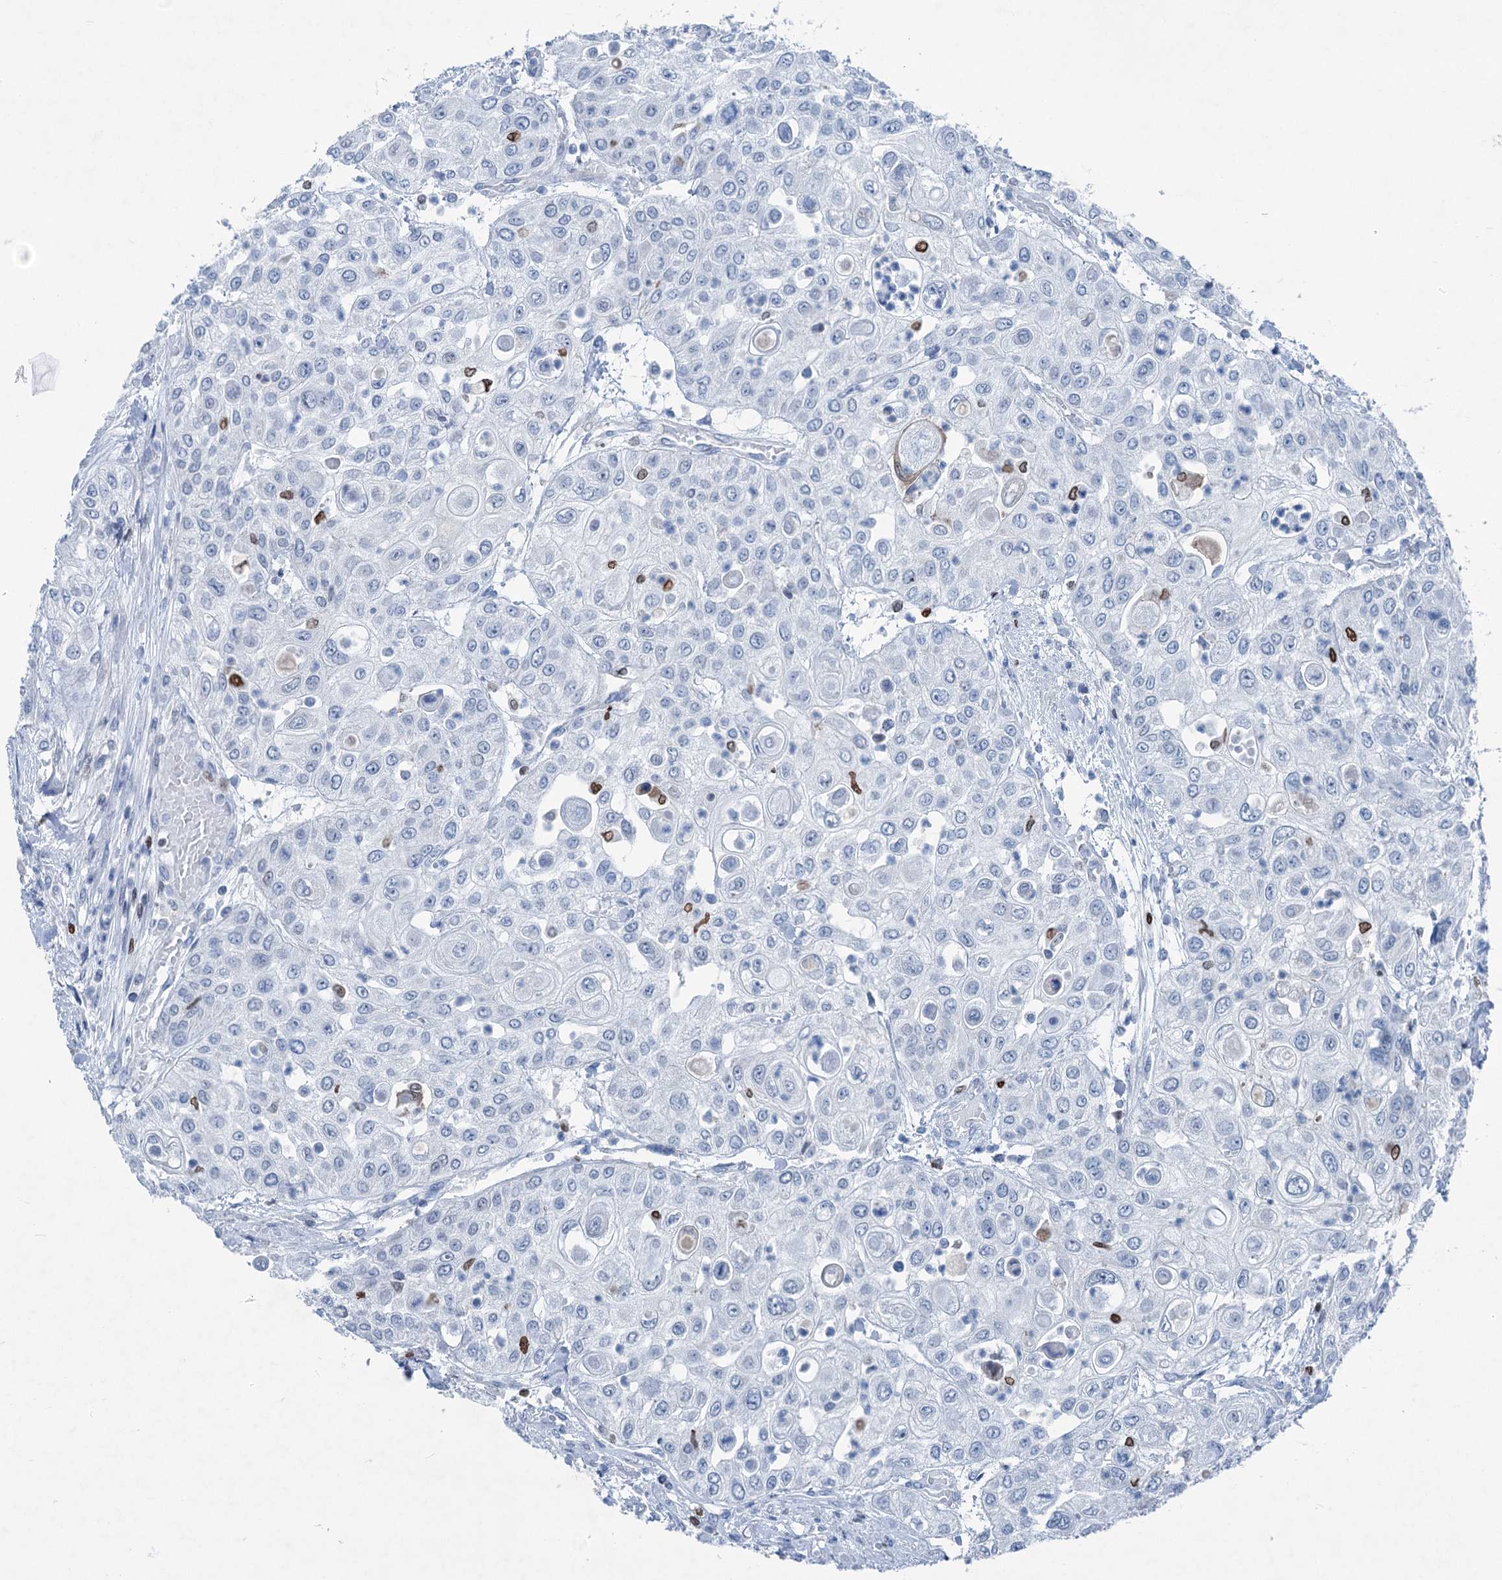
{"staining": {"intensity": "negative", "quantity": "none", "location": "none"}, "tissue": "urothelial cancer", "cell_type": "Tumor cells", "image_type": "cancer", "snomed": [{"axis": "morphology", "description": "Urothelial carcinoma, High grade"}, {"axis": "topography", "description": "Urinary bladder"}], "caption": "This is an immunohistochemistry (IHC) image of human urothelial carcinoma (high-grade). There is no staining in tumor cells.", "gene": "ELP4", "patient": {"sex": "female", "age": 79}}